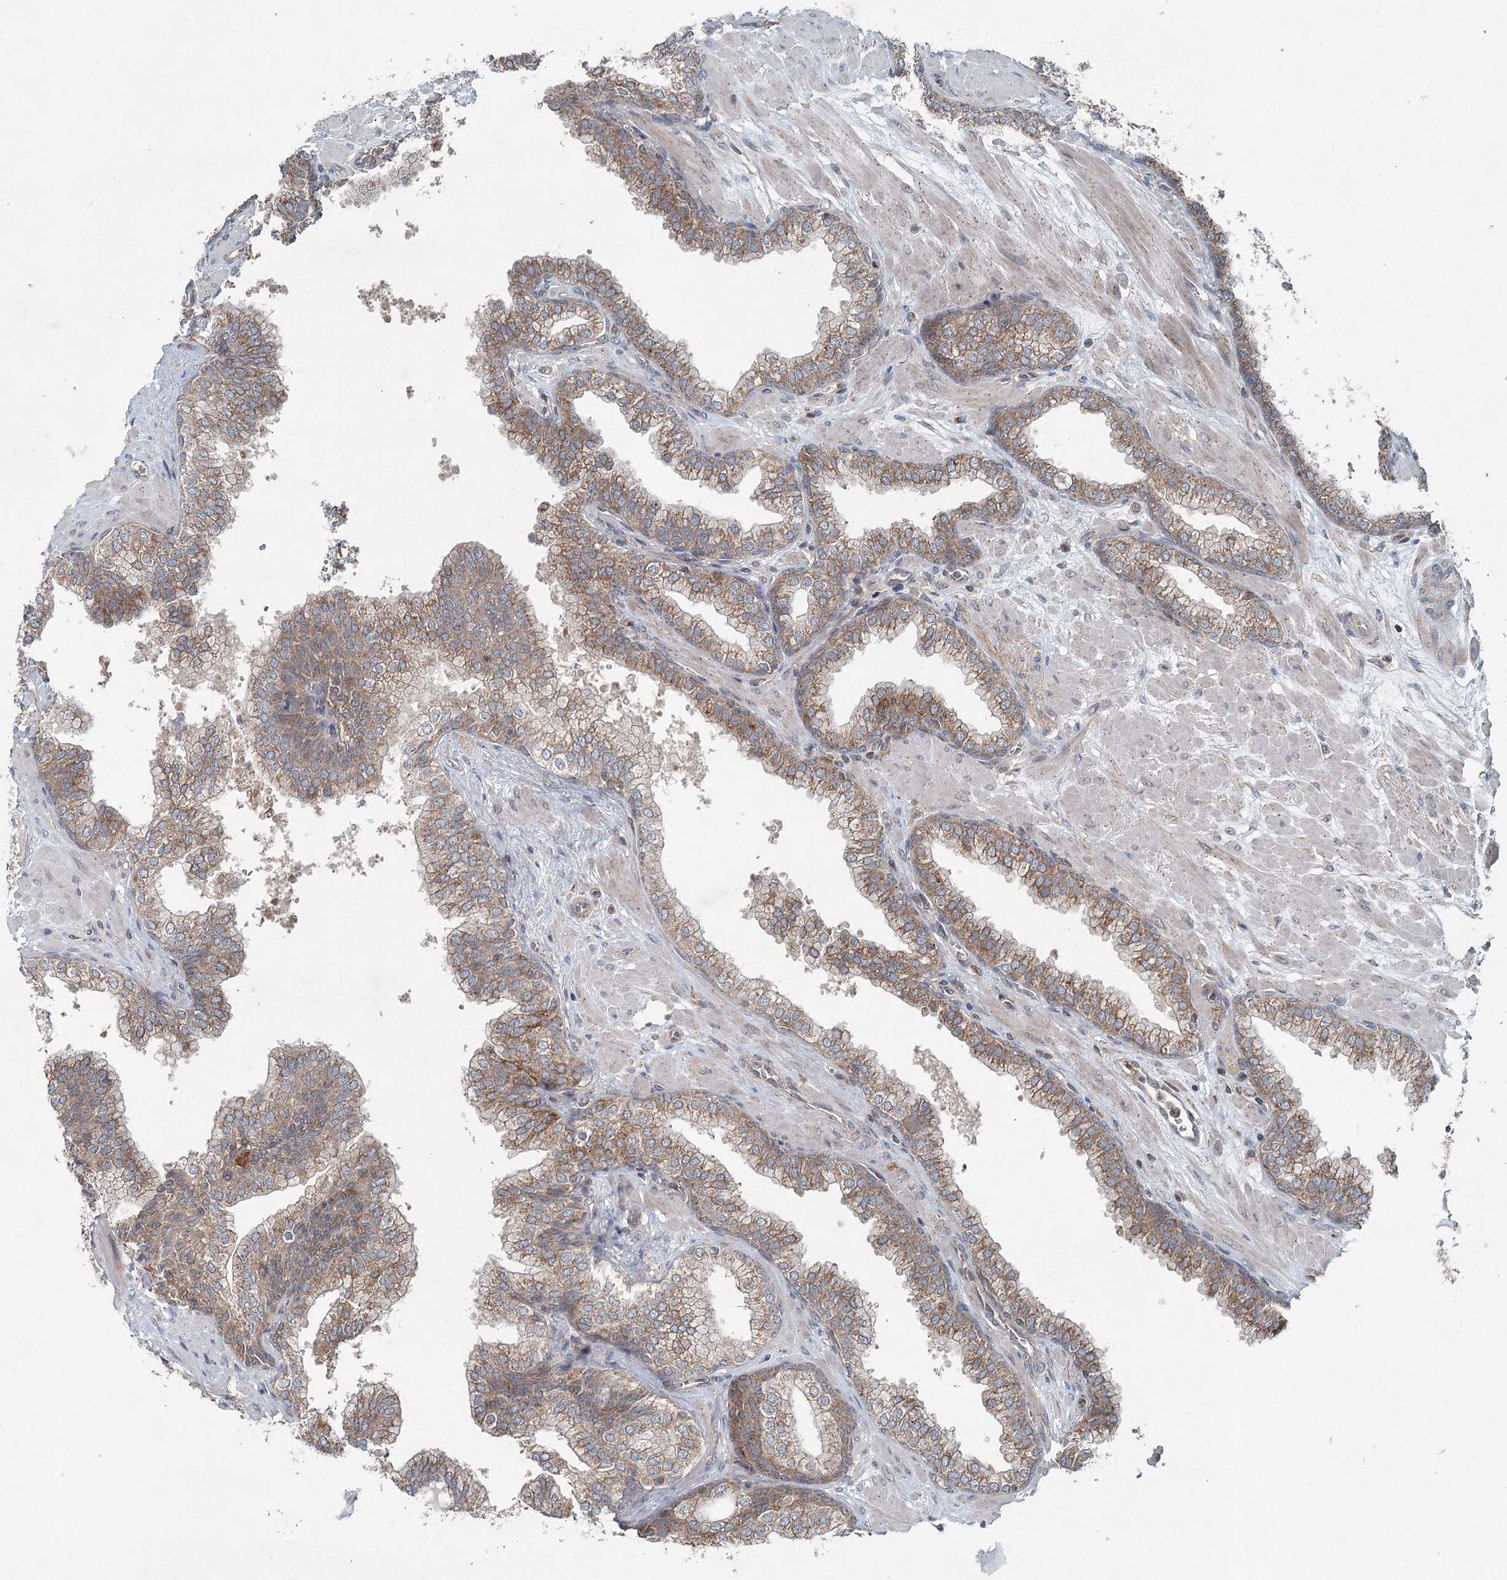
{"staining": {"intensity": "moderate", "quantity": ">75%", "location": "cytoplasmic/membranous"}, "tissue": "prostate", "cell_type": "Glandular cells", "image_type": "normal", "snomed": [{"axis": "morphology", "description": "Normal tissue, NOS"}, {"axis": "topography", "description": "Prostate"}], "caption": "Moderate cytoplasmic/membranous positivity is present in approximately >75% of glandular cells in benign prostate.", "gene": "SKIC3", "patient": {"sex": "male", "age": 60}}